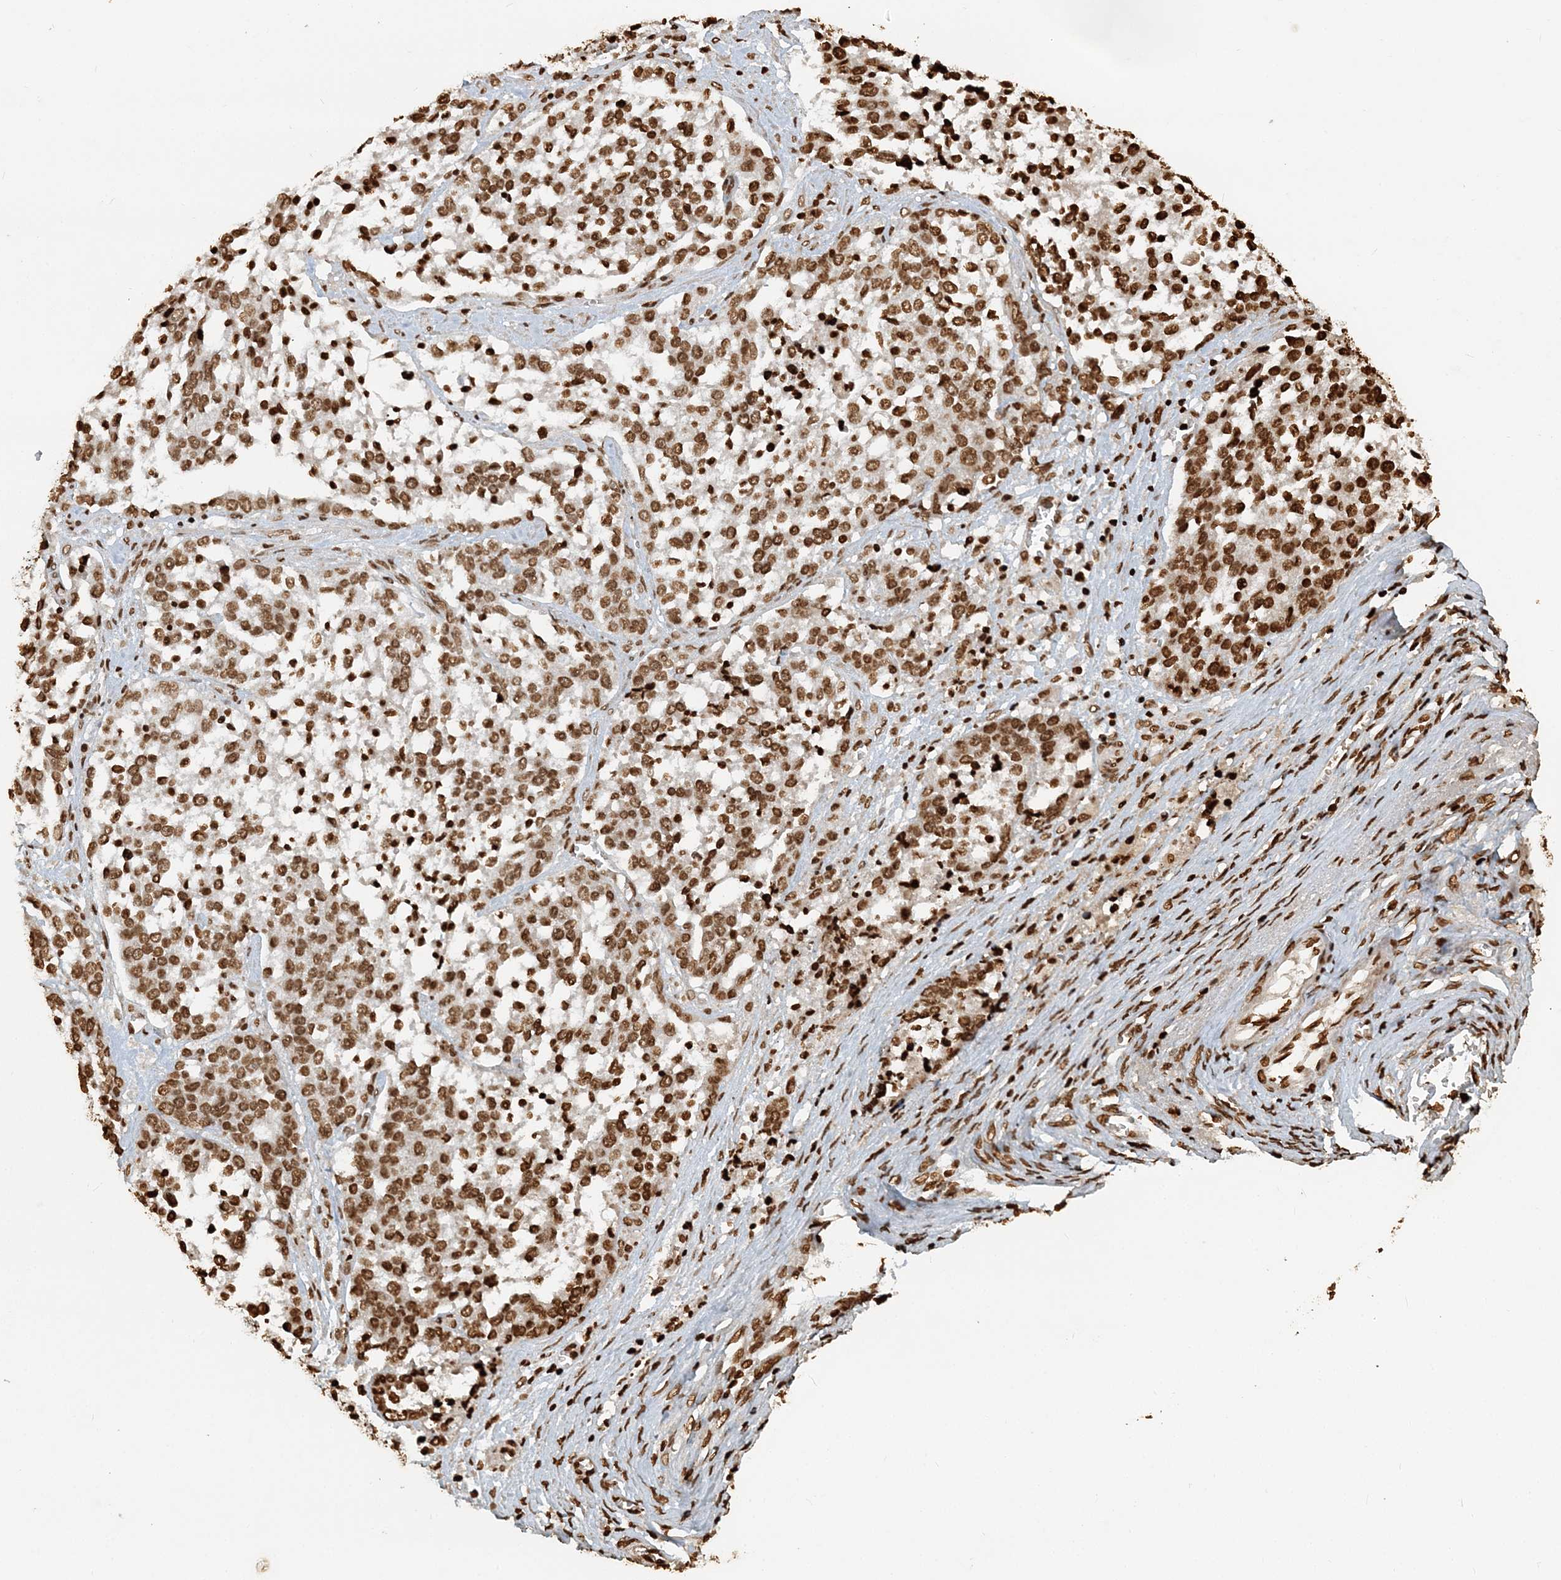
{"staining": {"intensity": "moderate", "quantity": ">75%", "location": "nuclear"}, "tissue": "ovarian cancer", "cell_type": "Tumor cells", "image_type": "cancer", "snomed": [{"axis": "morphology", "description": "Cystadenocarcinoma, serous, NOS"}, {"axis": "topography", "description": "Ovary"}], "caption": "There is medium levels of moderate nuclear positivity in tumor cells of serous cystadenocarcinoma (ovarian), as demonstrated by immunohistochemical staining (brown color).", "gene": "H3-3B", "patient": {"sex": "female", "age": 44}}